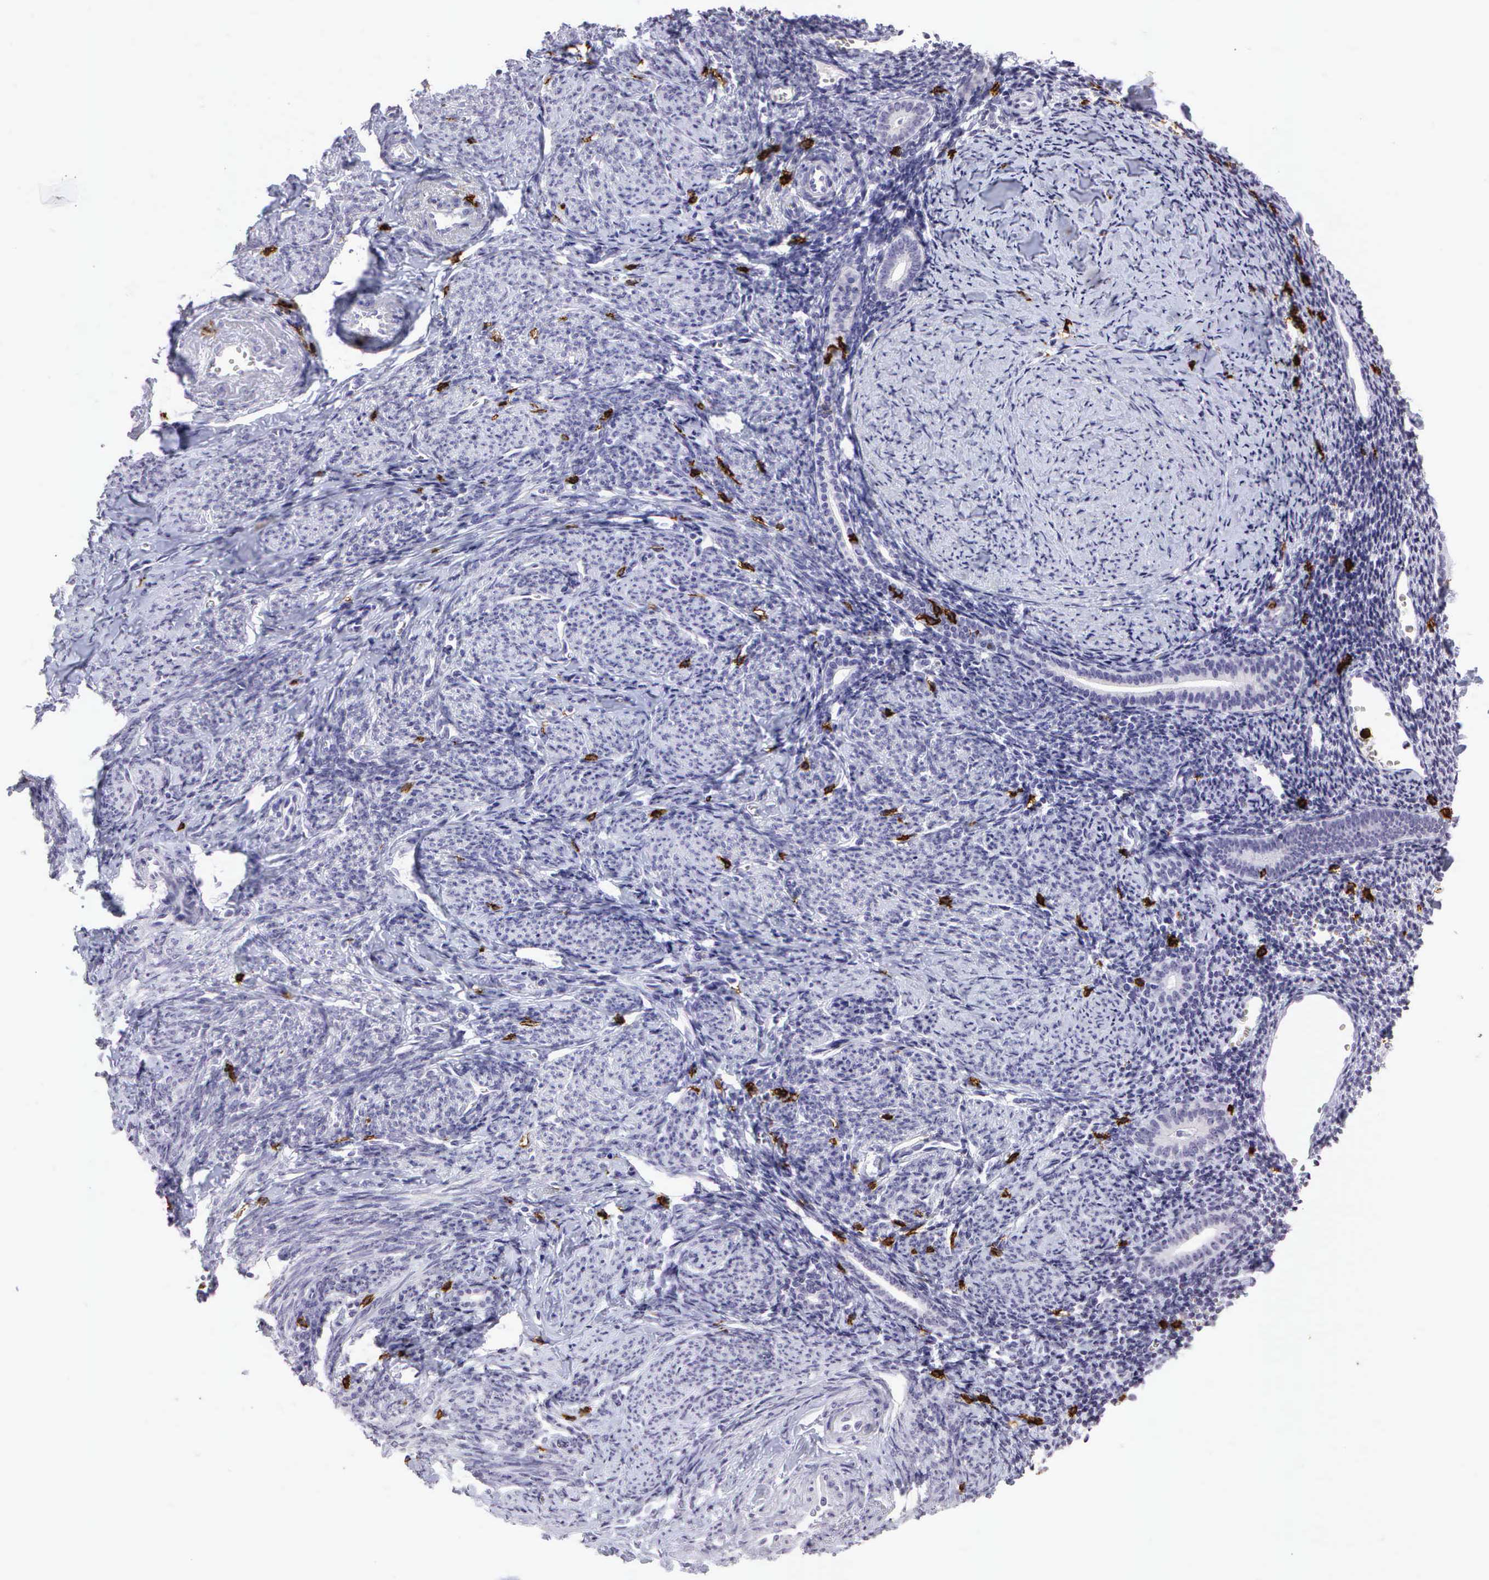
{"staining": {"intensity": "negative", "quantity": "none", "location": "none"}, "tissue": "endometrium", "cell_type": "Cells in endometrial stroma", "image_type": "normal", "snomed": [{"axis": "morphology", "description": "Normal tissue, NOS"}, {"axis": "morphology", "description": "Neoplasm, benign, NOS"}, {"axis": "topography", "description": "Uterus"}], "caption": "A micrograph of human endometrium is negative for staining in cells in endometrial stroma. The staining is performed using DAB brown chromogen with nuclei counter-stained in using hematoxylin.", "gene": "CD8A", "patient": {"sex": "female", "age": 55}}